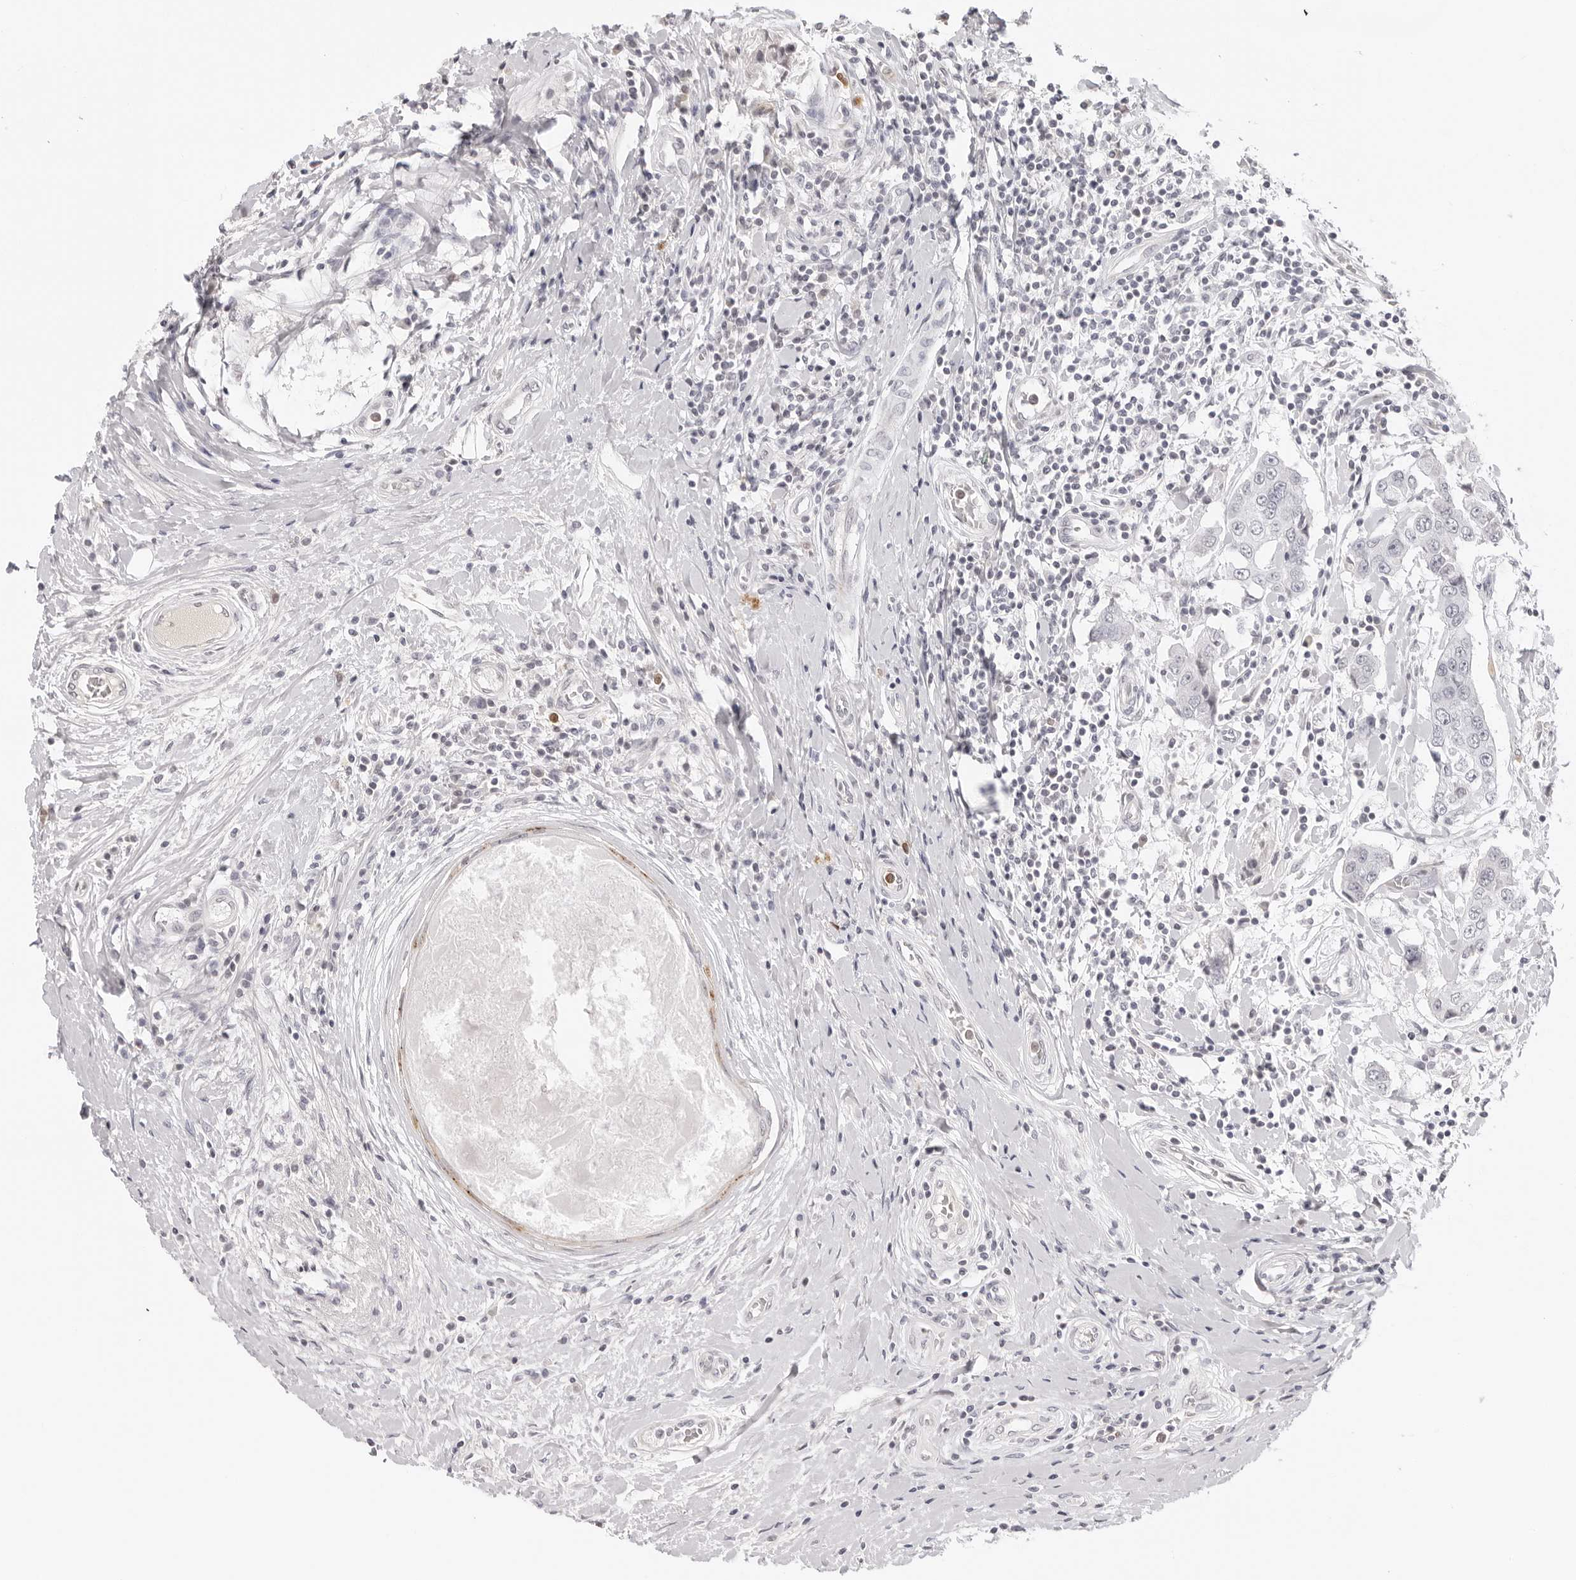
{"staining": {"intensity": "negative", "quantity": "none", "location": "none"}, "tissue": "breast cancer", "cell_type": "Tumor cells", "image_type": "cancer", "snomed": [{"axis": "morphology", "description": "Duct carcinoma"}, {"axis": "topography", "description": "Breast"}], "caption": "This is an IHC micrograph of human invasive ductal carcinoma (breast). There is no positivity in tumor cells.", "gene": "STRADB", "patient": {"sex": "female", "age": 27}}